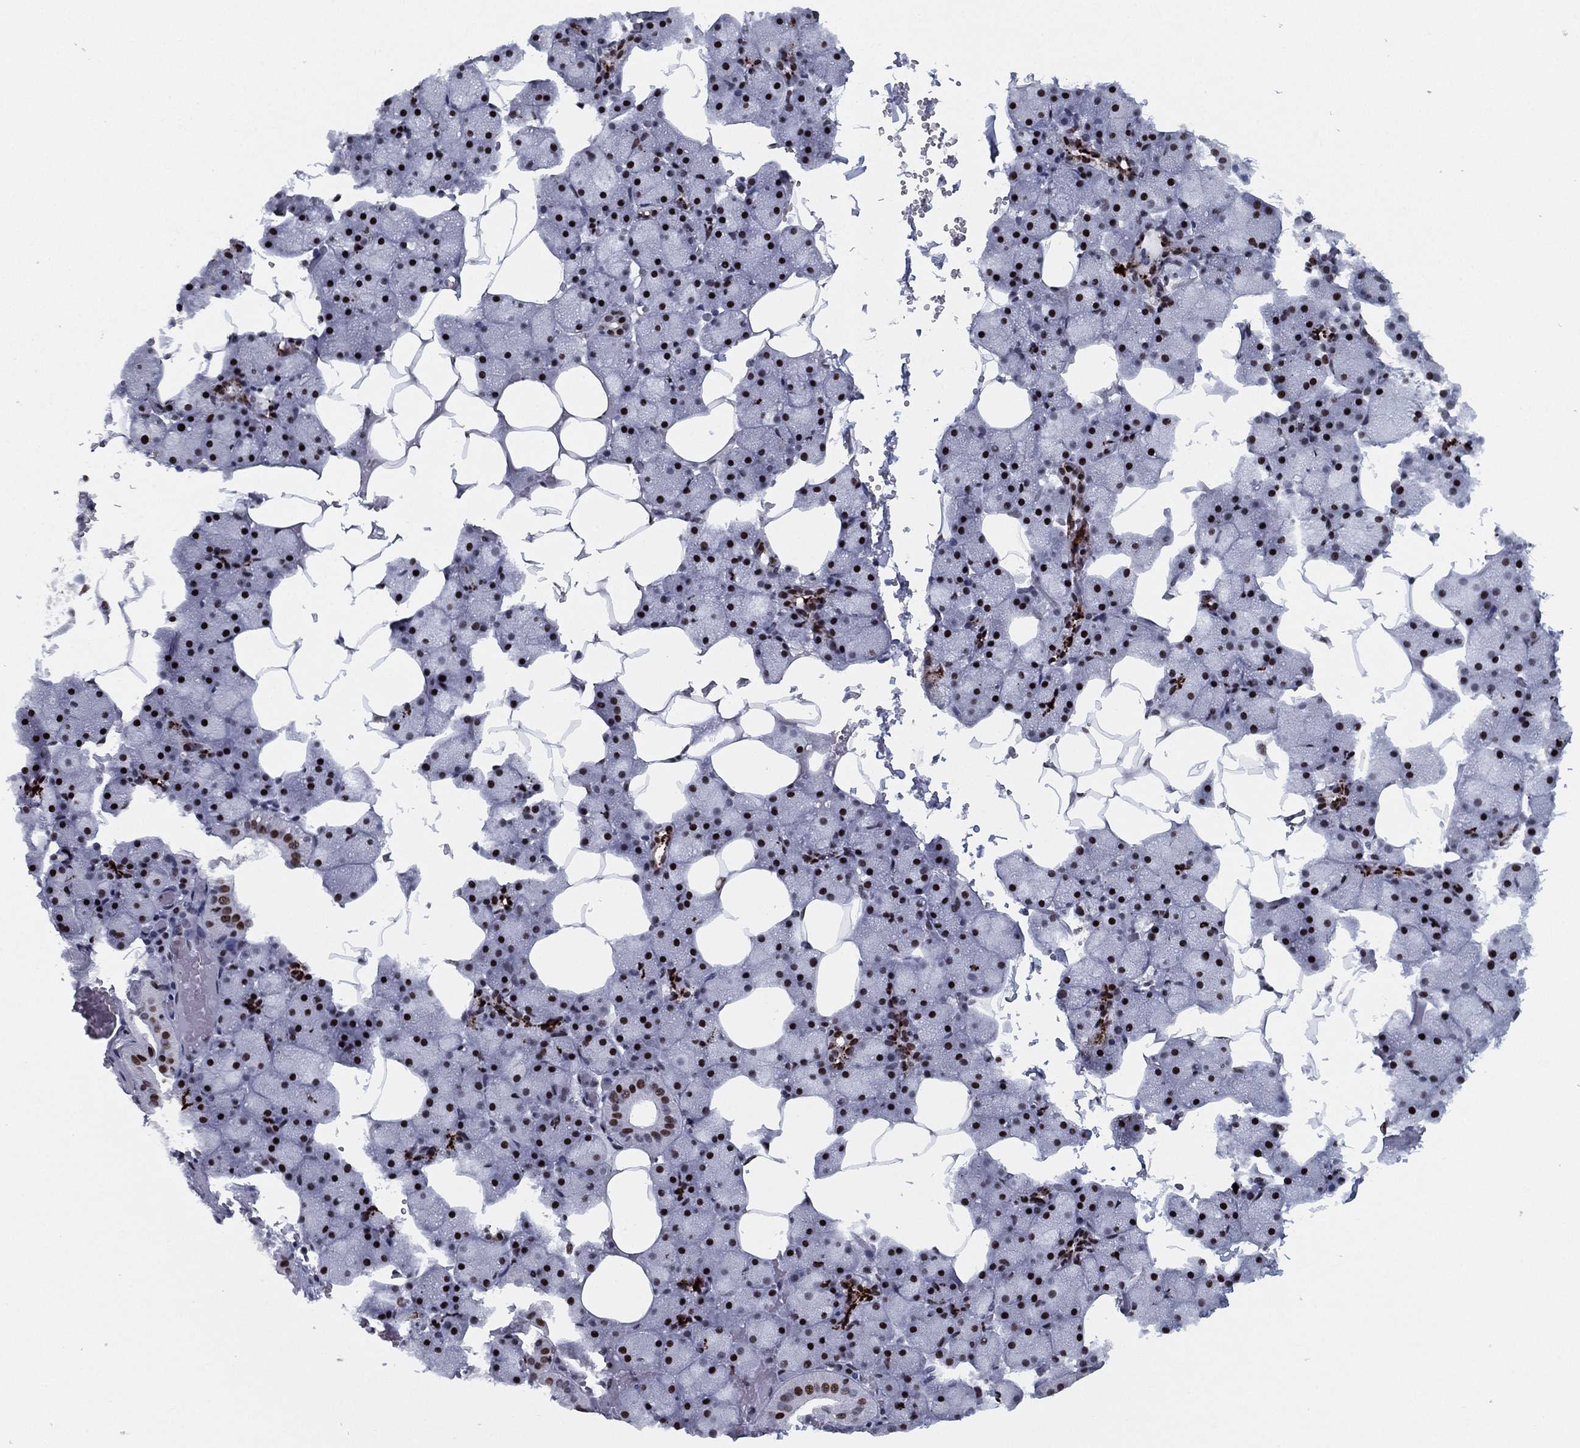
{"staining": {"intensity": "strong", "quantity": "25%-75%", "location": "nuclear"}, "tissue": "salivary gland", "cell_type": "Glandular cells", "image_type": "normal", "snomed": [{"axis": "morphology", "description": "Normal tissue, NOS"}, {"axis": "topography", "description": "Salivary gland"}], "caption": "Glandular cells reveal high levels of strong nuclear expression in about 25%-75% of cells in normal human salivary gland.", "gene": "CYB561D2", "patient": {"sex": "male", "age": 38}}